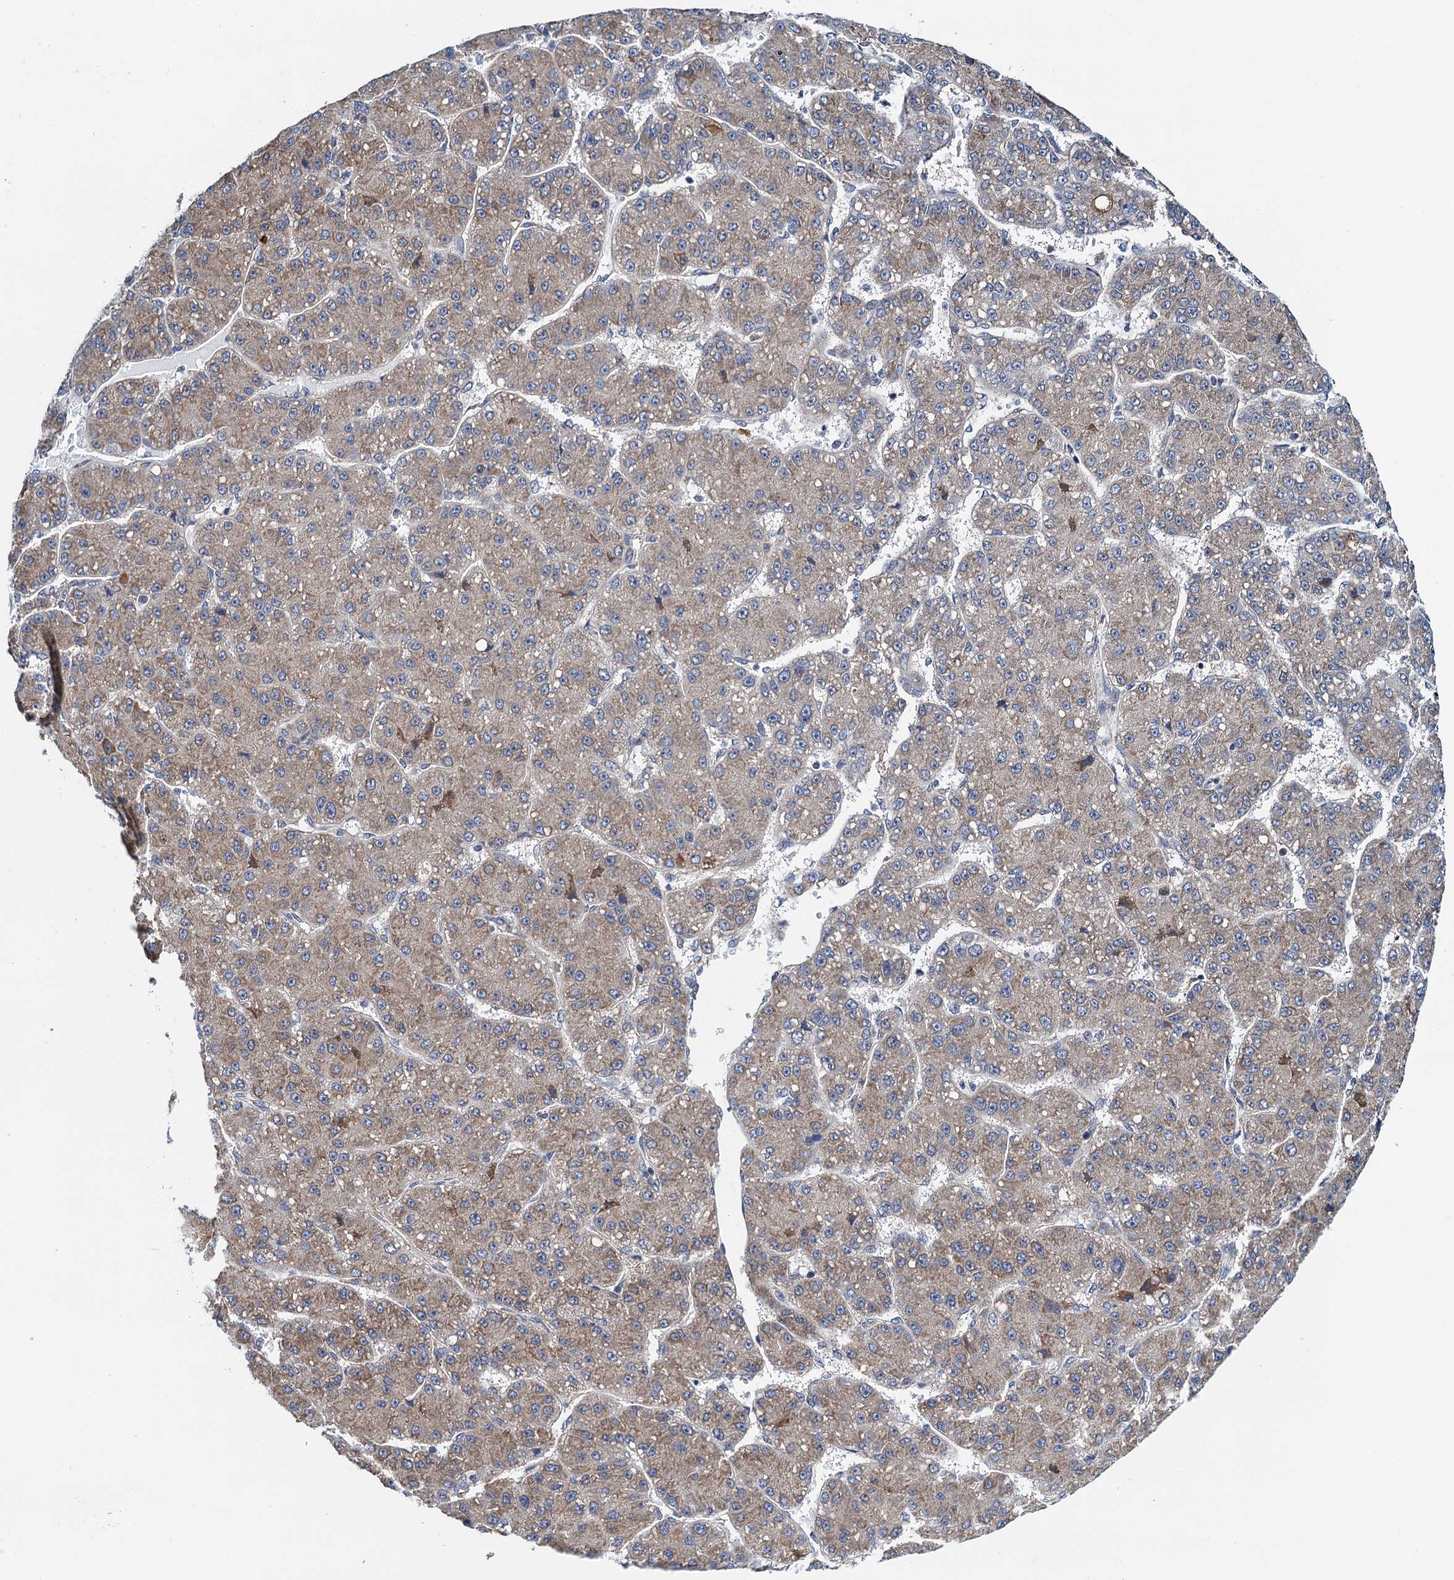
{"staining": {"intensity": "weak", "quantity": ">75%", "location": "cytoplasmic/membranous"}, "tissue": "liver cancer", "cell_type": "Tumor cells", "image_type": "cancer", "snomed": [{"axis": "morphology", "description": "Carcinoma, Hepatocellular, NOS"}, {"axis": "topography", "description": "Liver"}], "caption": "Protein staining exhibits weak cytoplasmic/membranous expression in approximately >75% of tumor cells in liver hepatocellular carcinoma. (DAB (3,3'-diaminobenzidine) IHC, brown staining for protein, blue staining for nuclei).", "gene": "PGLS", "patient": {"sex": "male", "age": 67}}